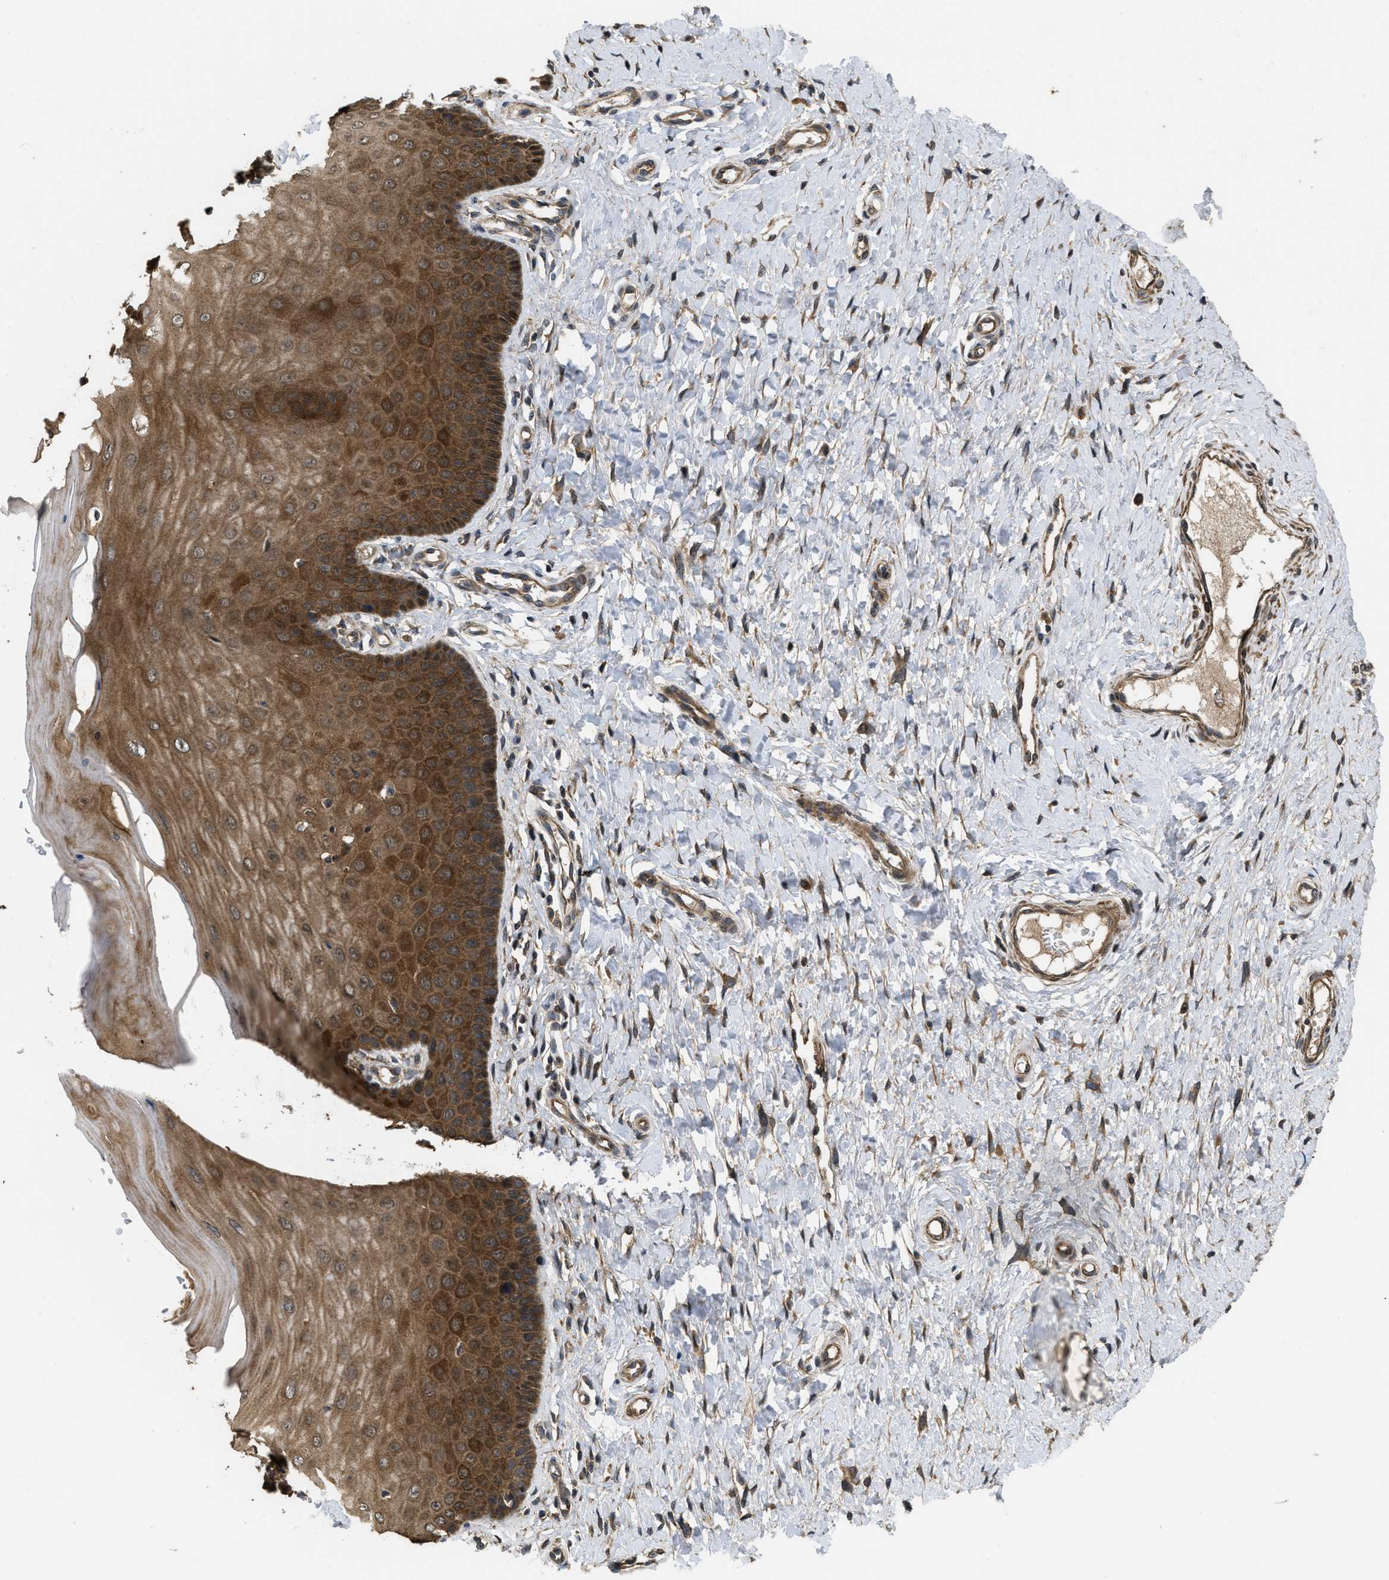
{"staining": {"intensity": "moderate", "quantity": "25%-75%", "location": "cytoplasmic/membranous"}, "tissue": "cervix", "cell_type": "Glandular cells", "image_type": "normal", "snomed": [{"axis": "morphology", "description": "Normal tissue, NOS"}, {"axis": "topography", "description": "Cervix"}], "caption": "Brown immunohistochemical staining in benign cervix shows moderate cytoplasmic/membranous staining in about 25%-75% of glandular cells. (DAB = brown stain, brightfield microscopy at high magnification).", "gene": "FZD6", "patient": {"sex": "female", "age": 55}}